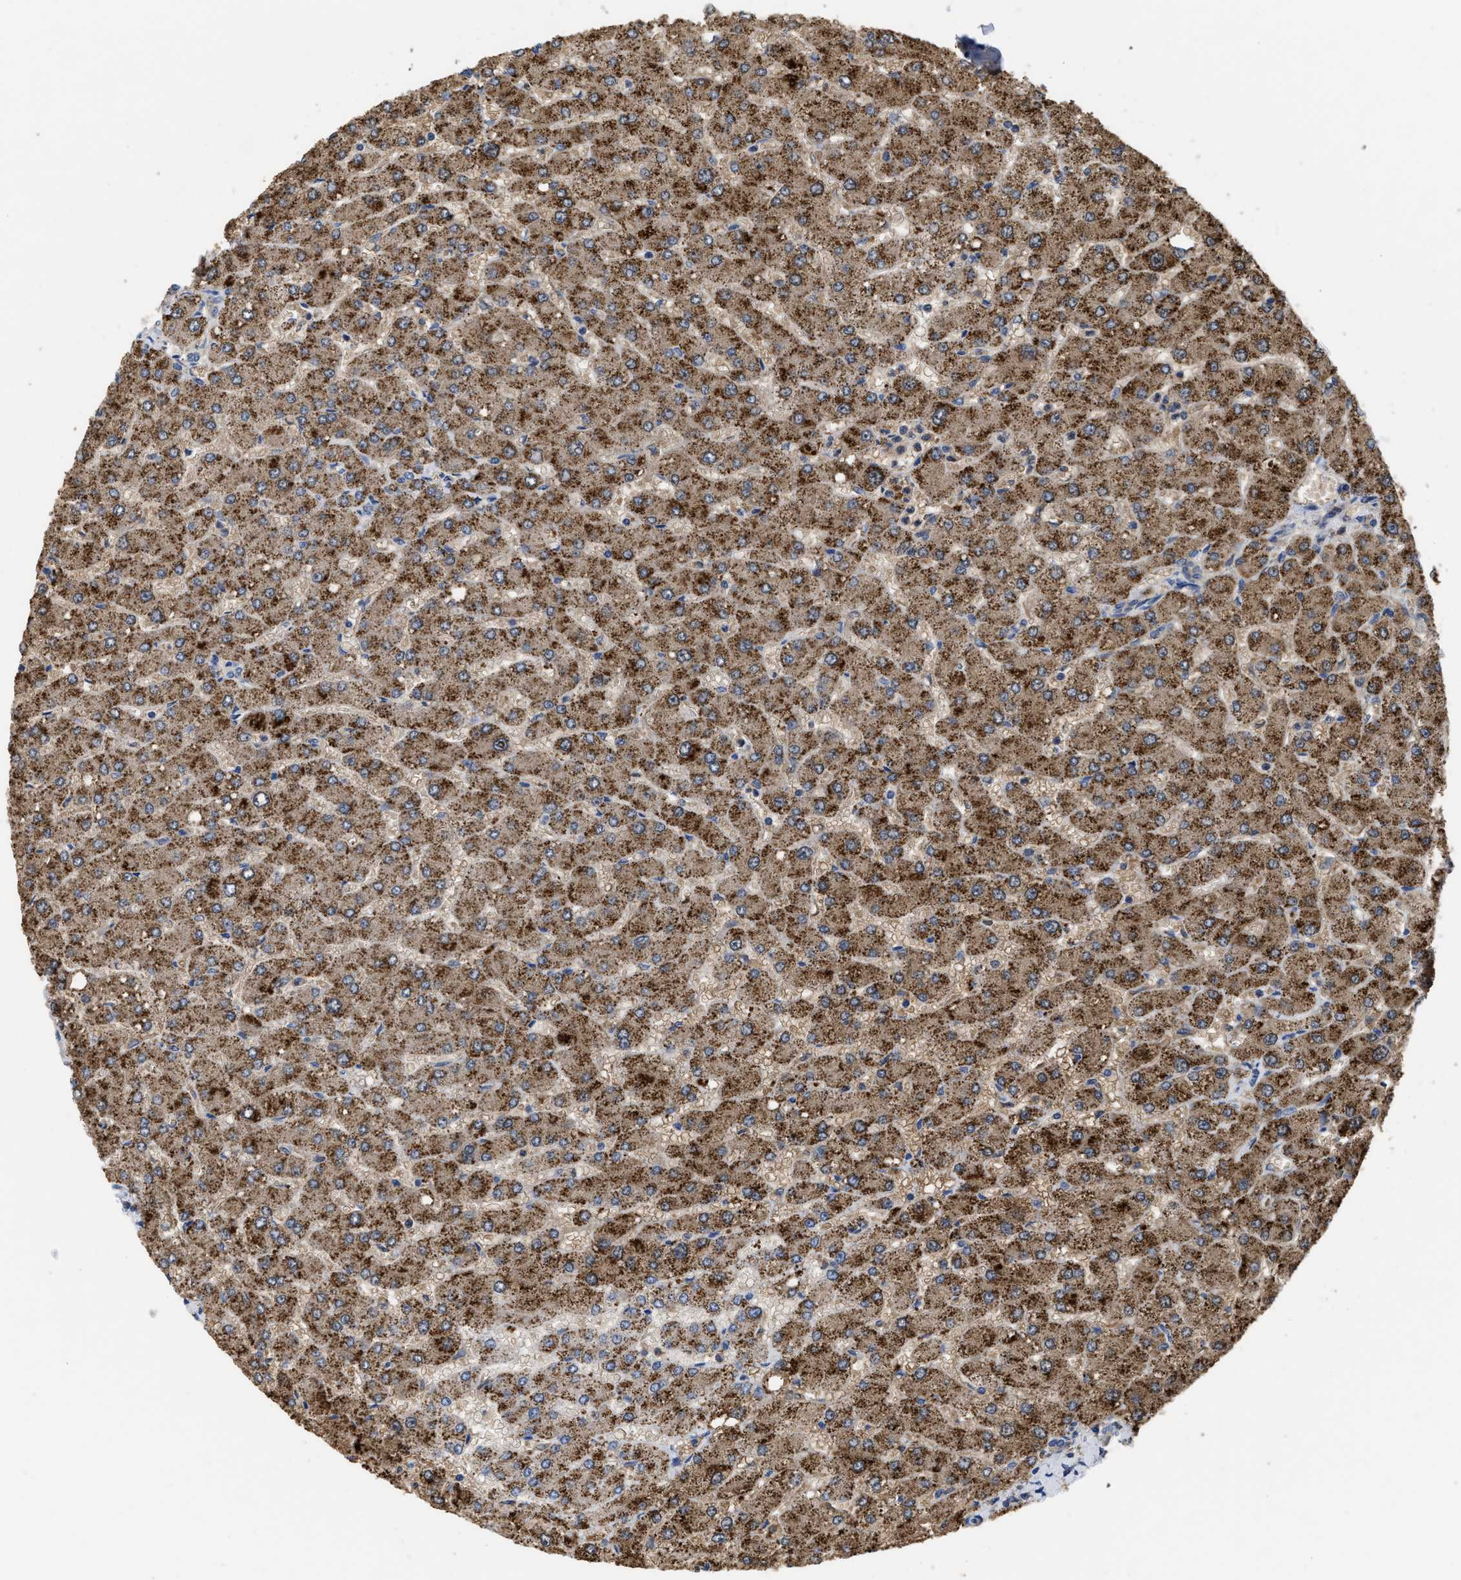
{"staining": {"intensity": "weak", "quantity": "25%-75%", "location": "cytoplasmic/membranous"}, "tissue": "liver", "cell_type": "Cholangiocytes", "image_type": "normal", "snomed": [{"axis": "morphology", "description": "Normal tissue, NOS"}, {"axis": "topography", "description": "Liver"}], "caption": "The image reveals immunohistochemical staining of unremarkable liver. There is weak cytoplasmic/membranous staining is seen in about 25%-75% of cholangiocytes.", "gene": "RNF216", "patient": {"sex": "male", "age": 55}}